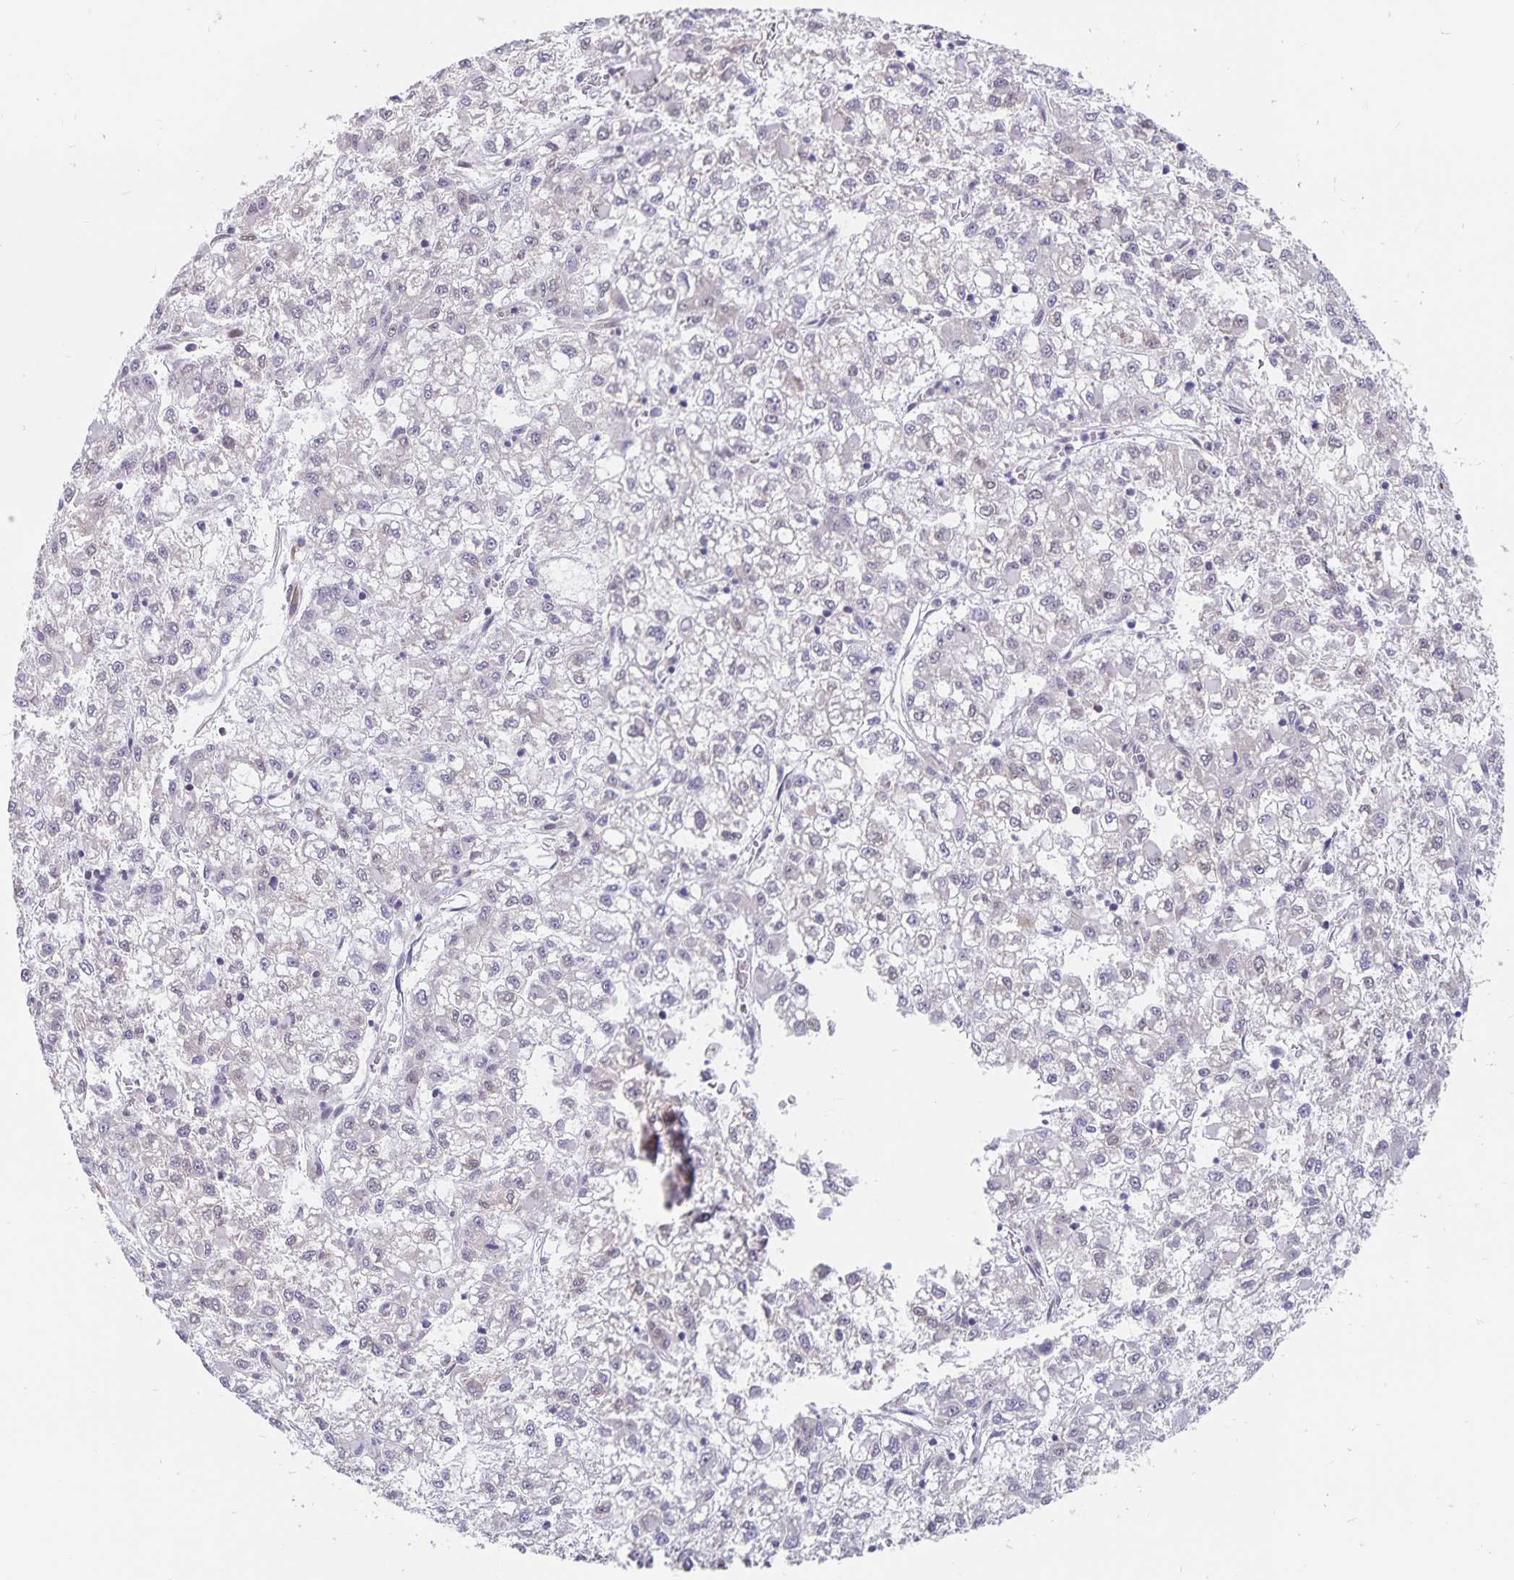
{"staining": {"intensity": "negative", "quantity": "none", "location": "none"}, "tissue": "liver cancer", "cell_type": "Tumor cells", "image_type": "cancer", "snomed": [{"axis": "morphology", "description": "Carcinoma, Hepatocellular, NOS"}, {"axis": "topography", "description": "Liver"}], "caption": "DAB (3,3'-diaminobenzidine) immunohistochemical staining of human hepatocellular carcinoma (liver) shows no significant staining in tumor cells.", "gene": "BAG6", "patient": {"sex": "male", "age": 40}}